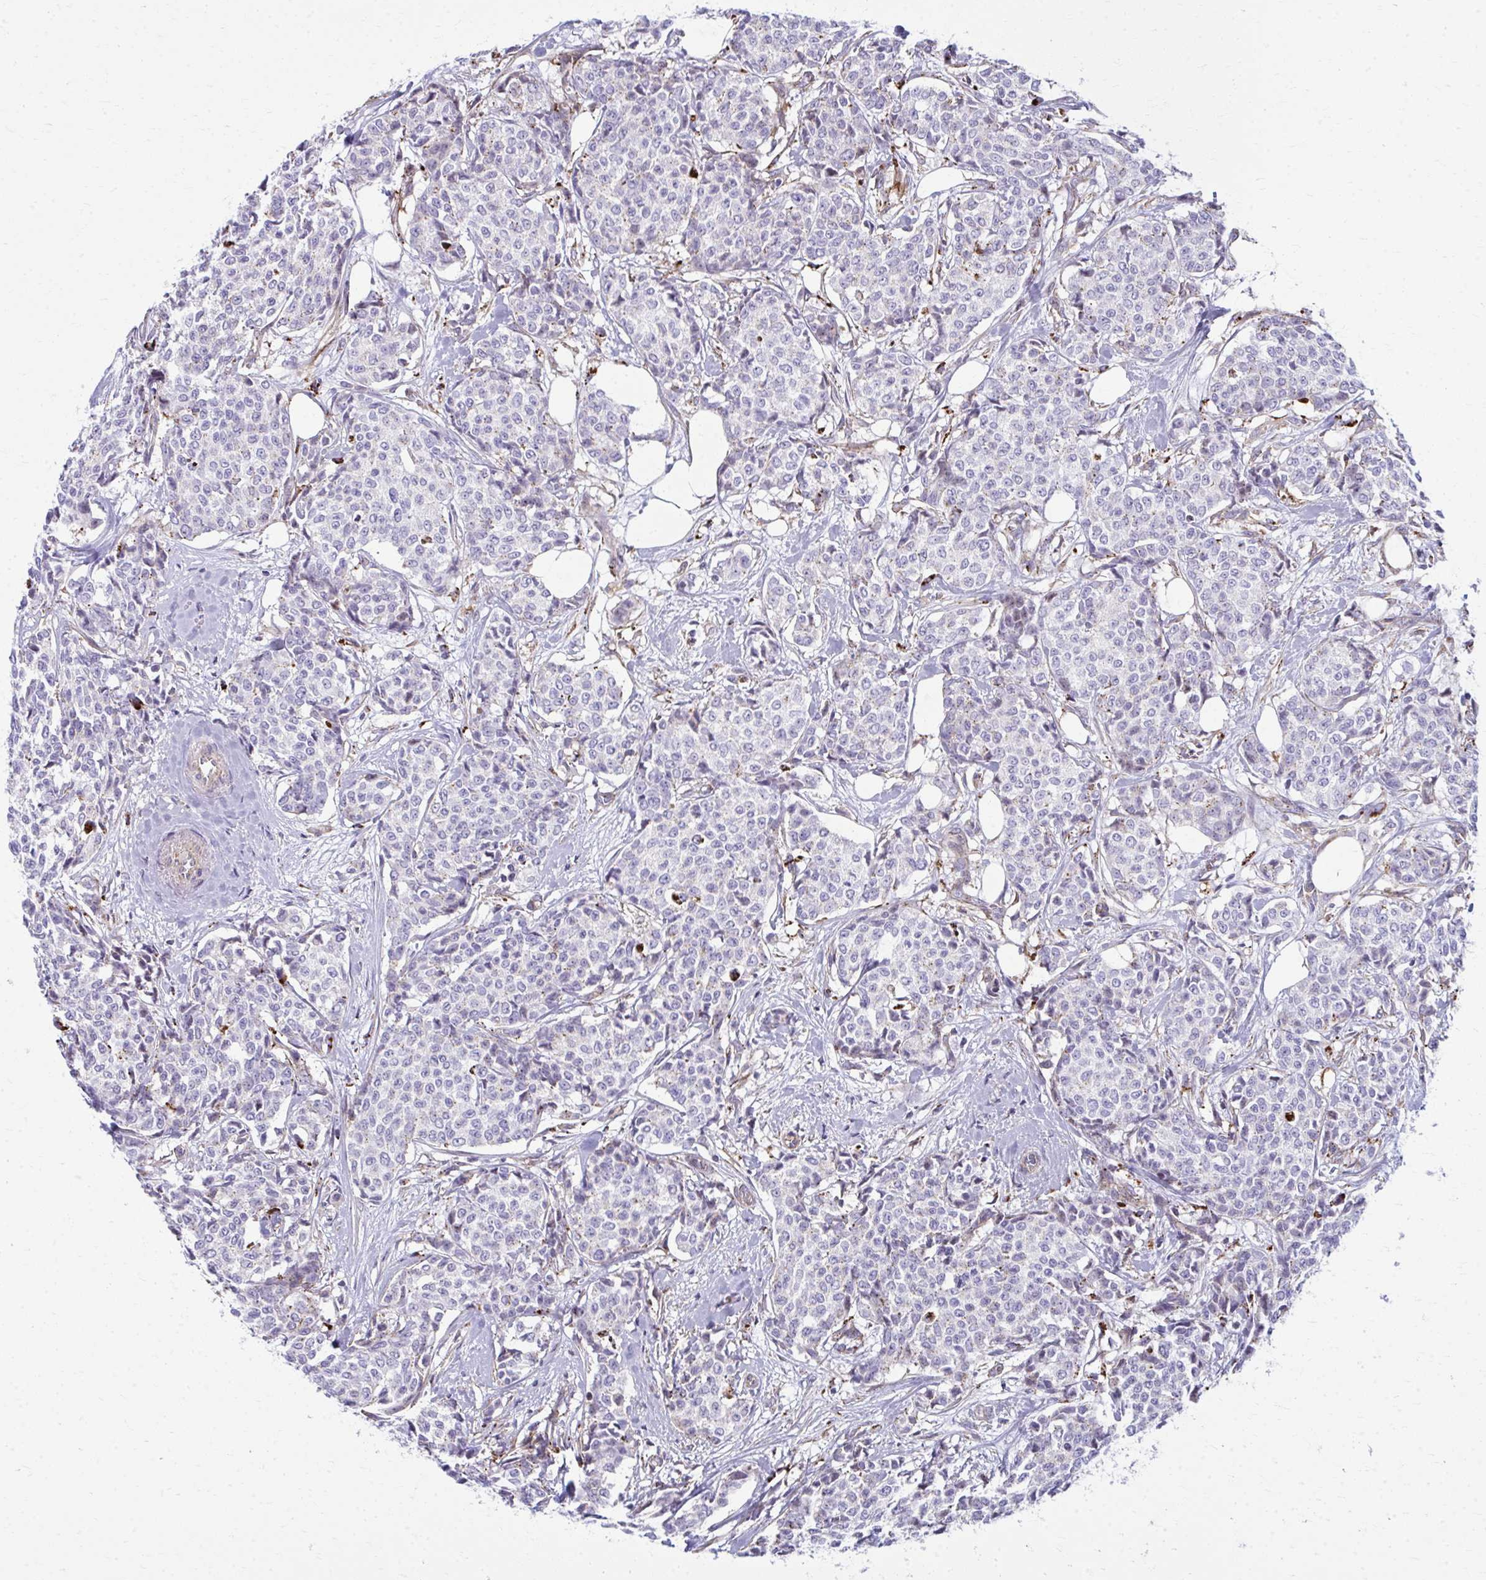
{"staining": {"intensity": "weak", "quantity": "<25%", "location": "cytoplasmic/membranous"}, "tissue": "breast cancer", "cell_type": "Tumor cells", "image_type": "cancer", "snomed": [{"axis": "morphology", "description": "Duct carcinoma"}, {"axis": "topography", "description": "Breast"}], "caption": "There is no significant expression in tumor cells of intraductal carcinoma (breast).", "gene": "LRRC4B", "patient": {"sex": "female", "age": 91}}